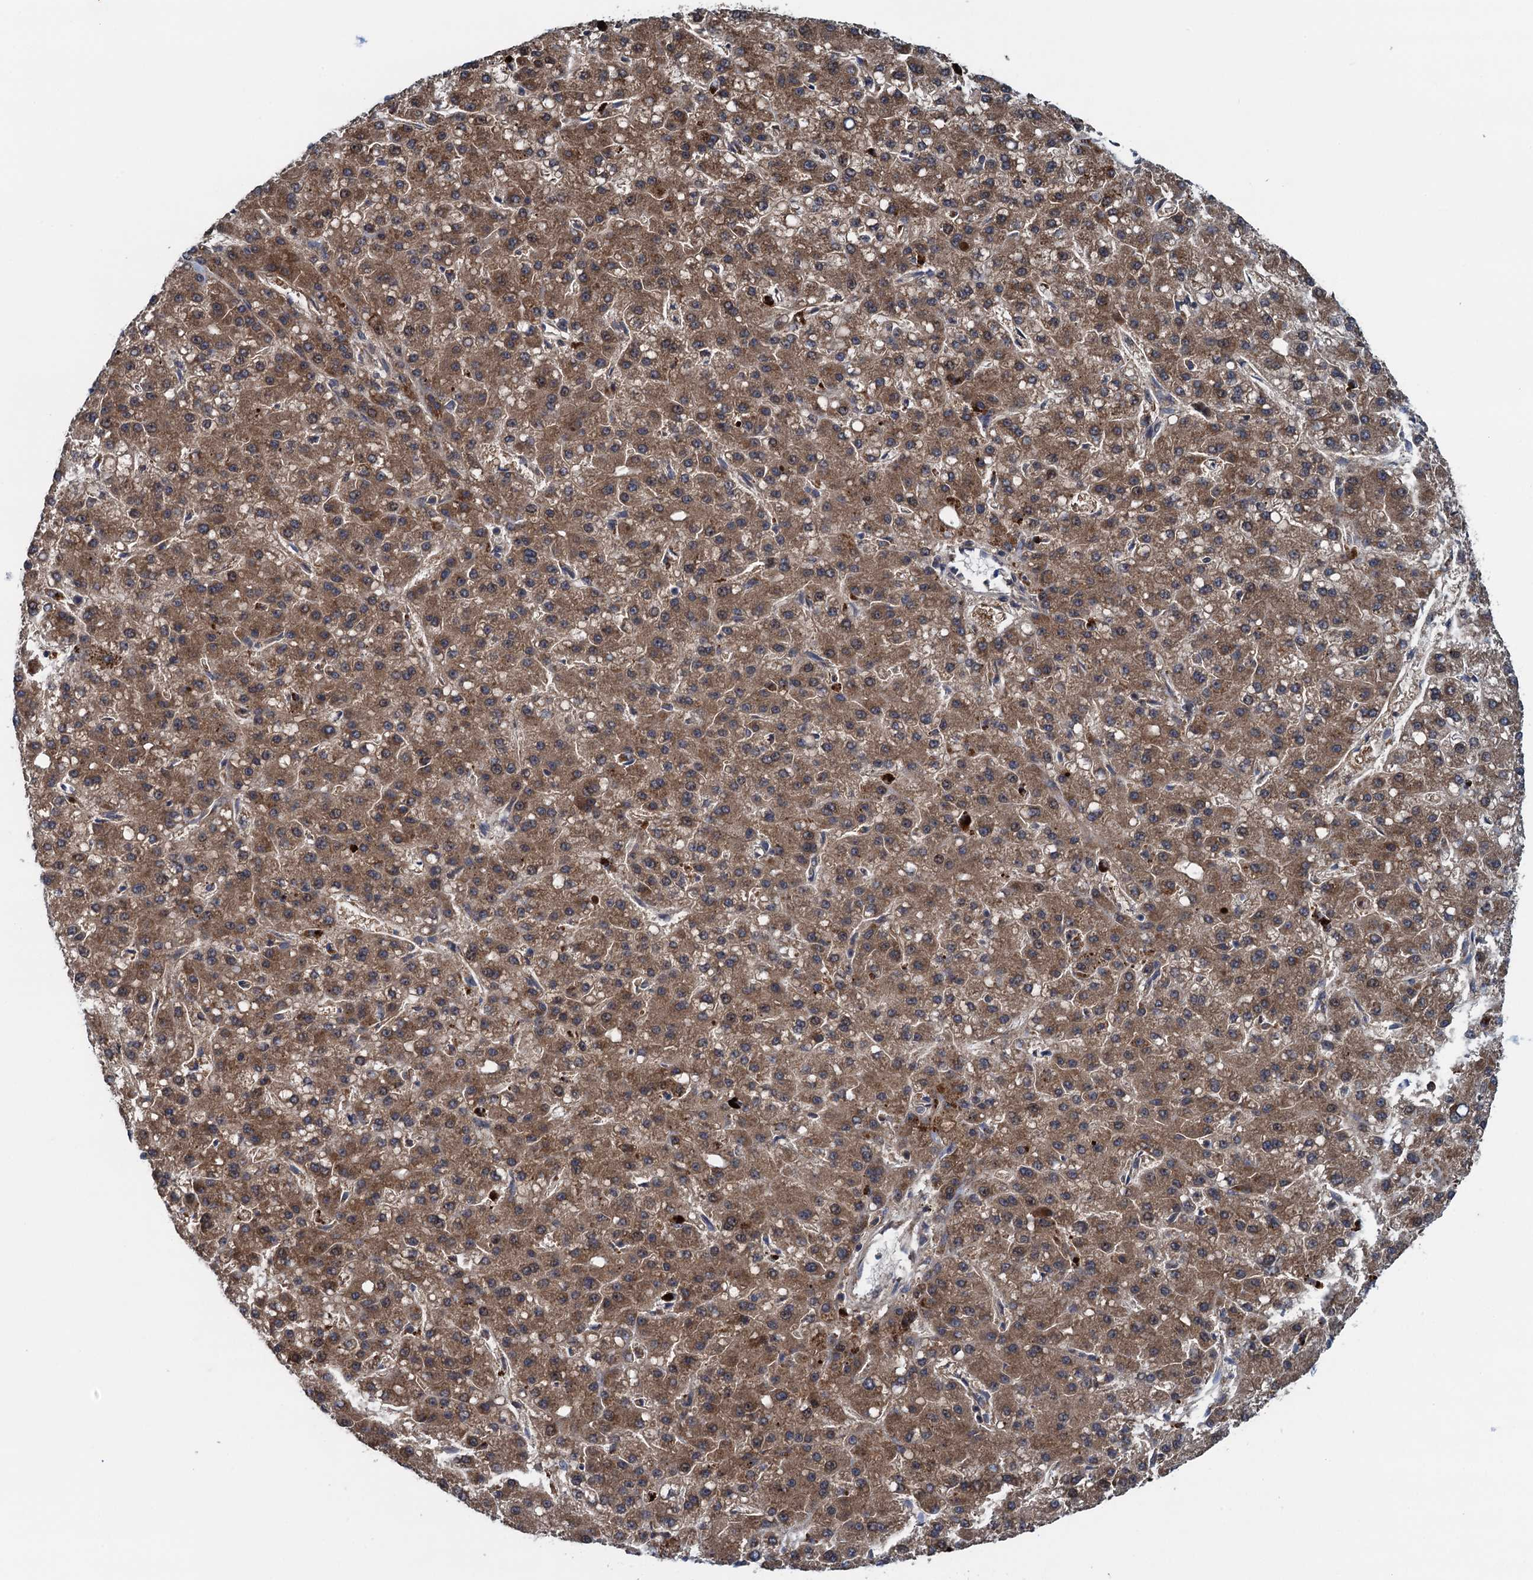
{"staining": {"intensity": "moderate", "quantity": ">75%", "location": "cytoplasmic/membranous"}, "tissue": "liver cancer", "cell_type": "Tumor cells", "image_type": "cancer", "snomed": [{"axis": "morphology", "description": "Carcinoma, Hepatocellular, NOS"}, {"axis": "topography", "description": "Liver"}], "caption": "High-magnification brightfield microscopy of liver cancer (hepatocellular carcinoma) stained with DAB (3,3'-diaminobenzidine) (brown) and counterstained with hematoxylin (blue). tumor cells exhibit moderate cytoplasmic/membranous staining is identified in about>75% of cells.", "gene": "CNTN5", "patient": {"sex": "male", "age": 67}}